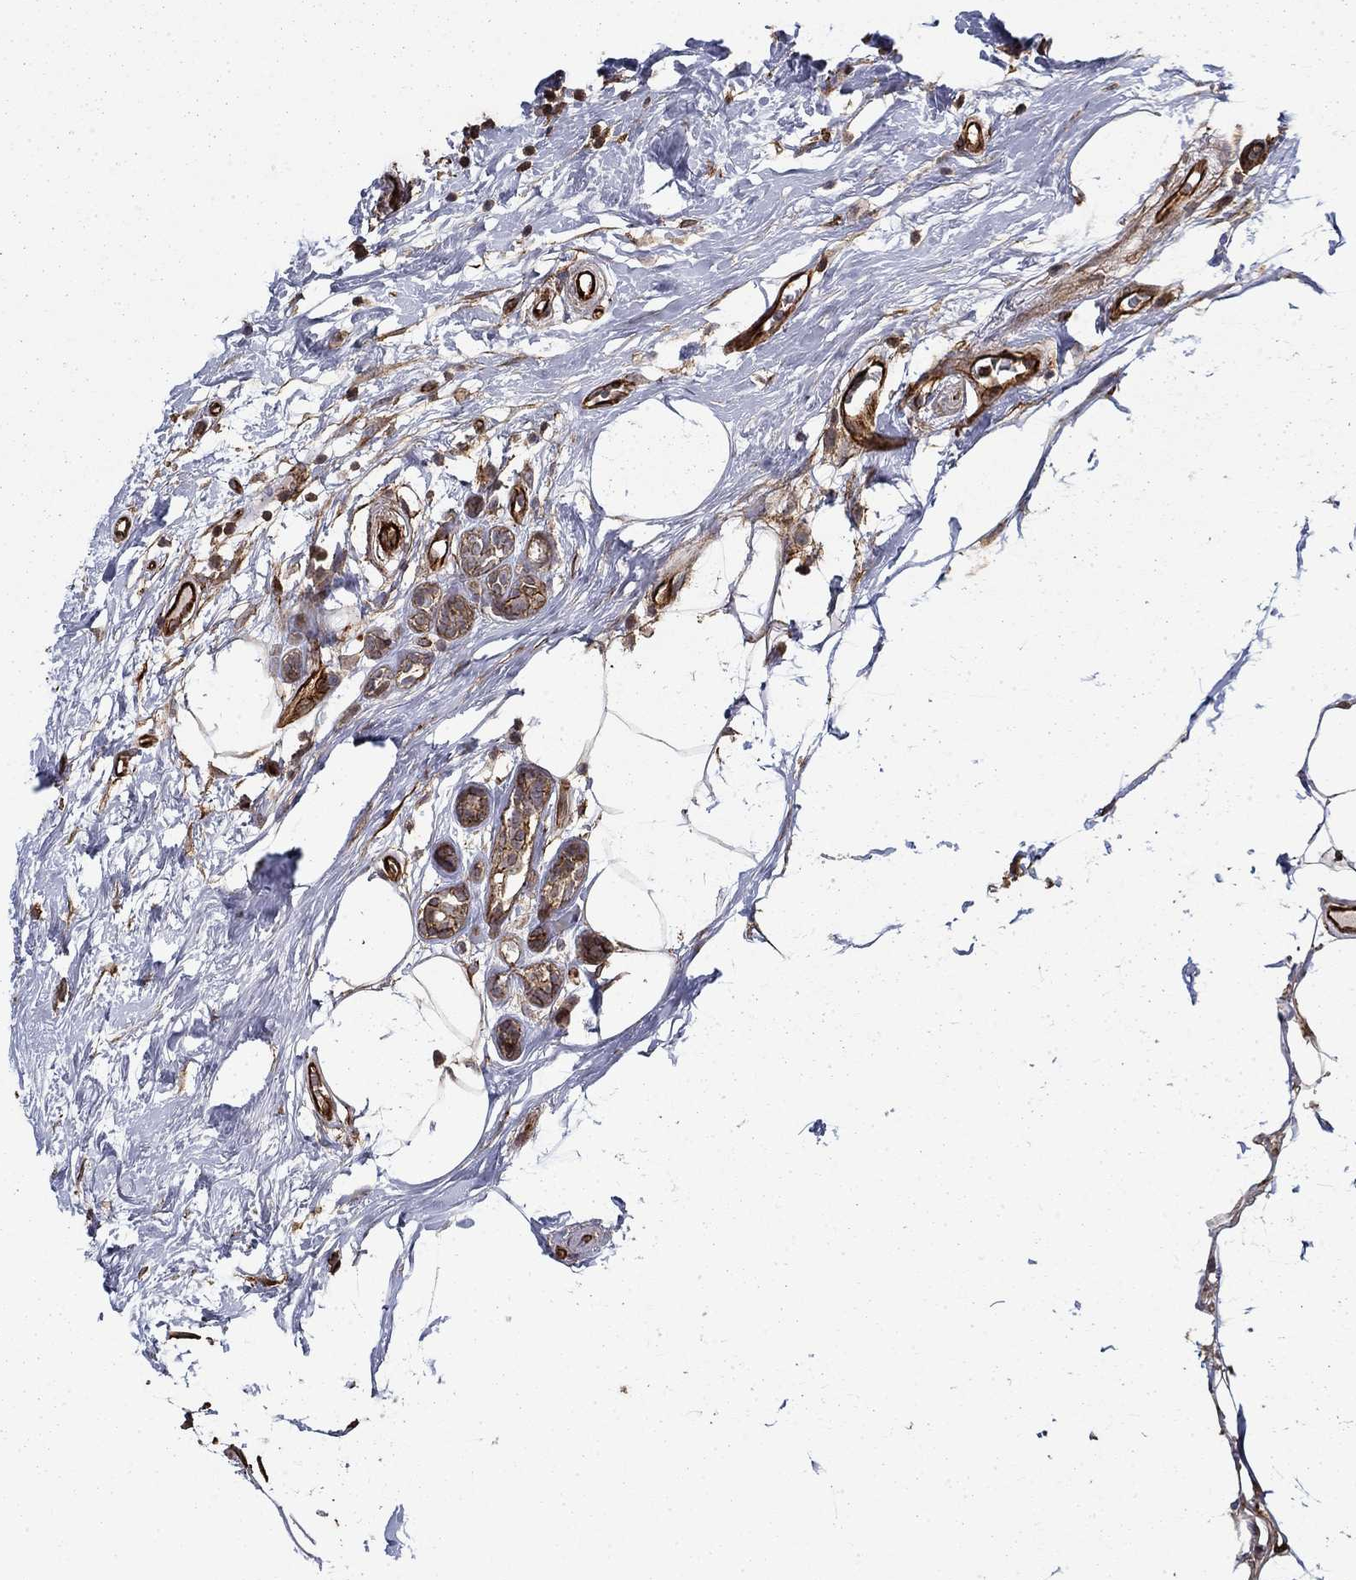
{"staining": {"intensity": "moderate", "quantity": "<25%", "location": "cytoplasmic/membranous"}, "tissue": "breast cancer", "cell_type": "Tumor cells", "image_type": "cancer", "snomed": [{"axis": "morphology", "description": "Duct carcinoma"}, {"axis": "topography", "description": "Breast"}], "caption": "Immunohistochemical staining of breast cancer (invasive ductal carcinoma) displays low levels of moderate cytoplasmic/membranous protein positivity in about <25% of tumor cells. Using DAB (3,3'-diaminobenzidine) (brown) and hematoxylin (blue) stains, captured at high magnification using brightfield microscopy.", "gene": "ADM", "patient": {"sex": "female", "age": 45}}